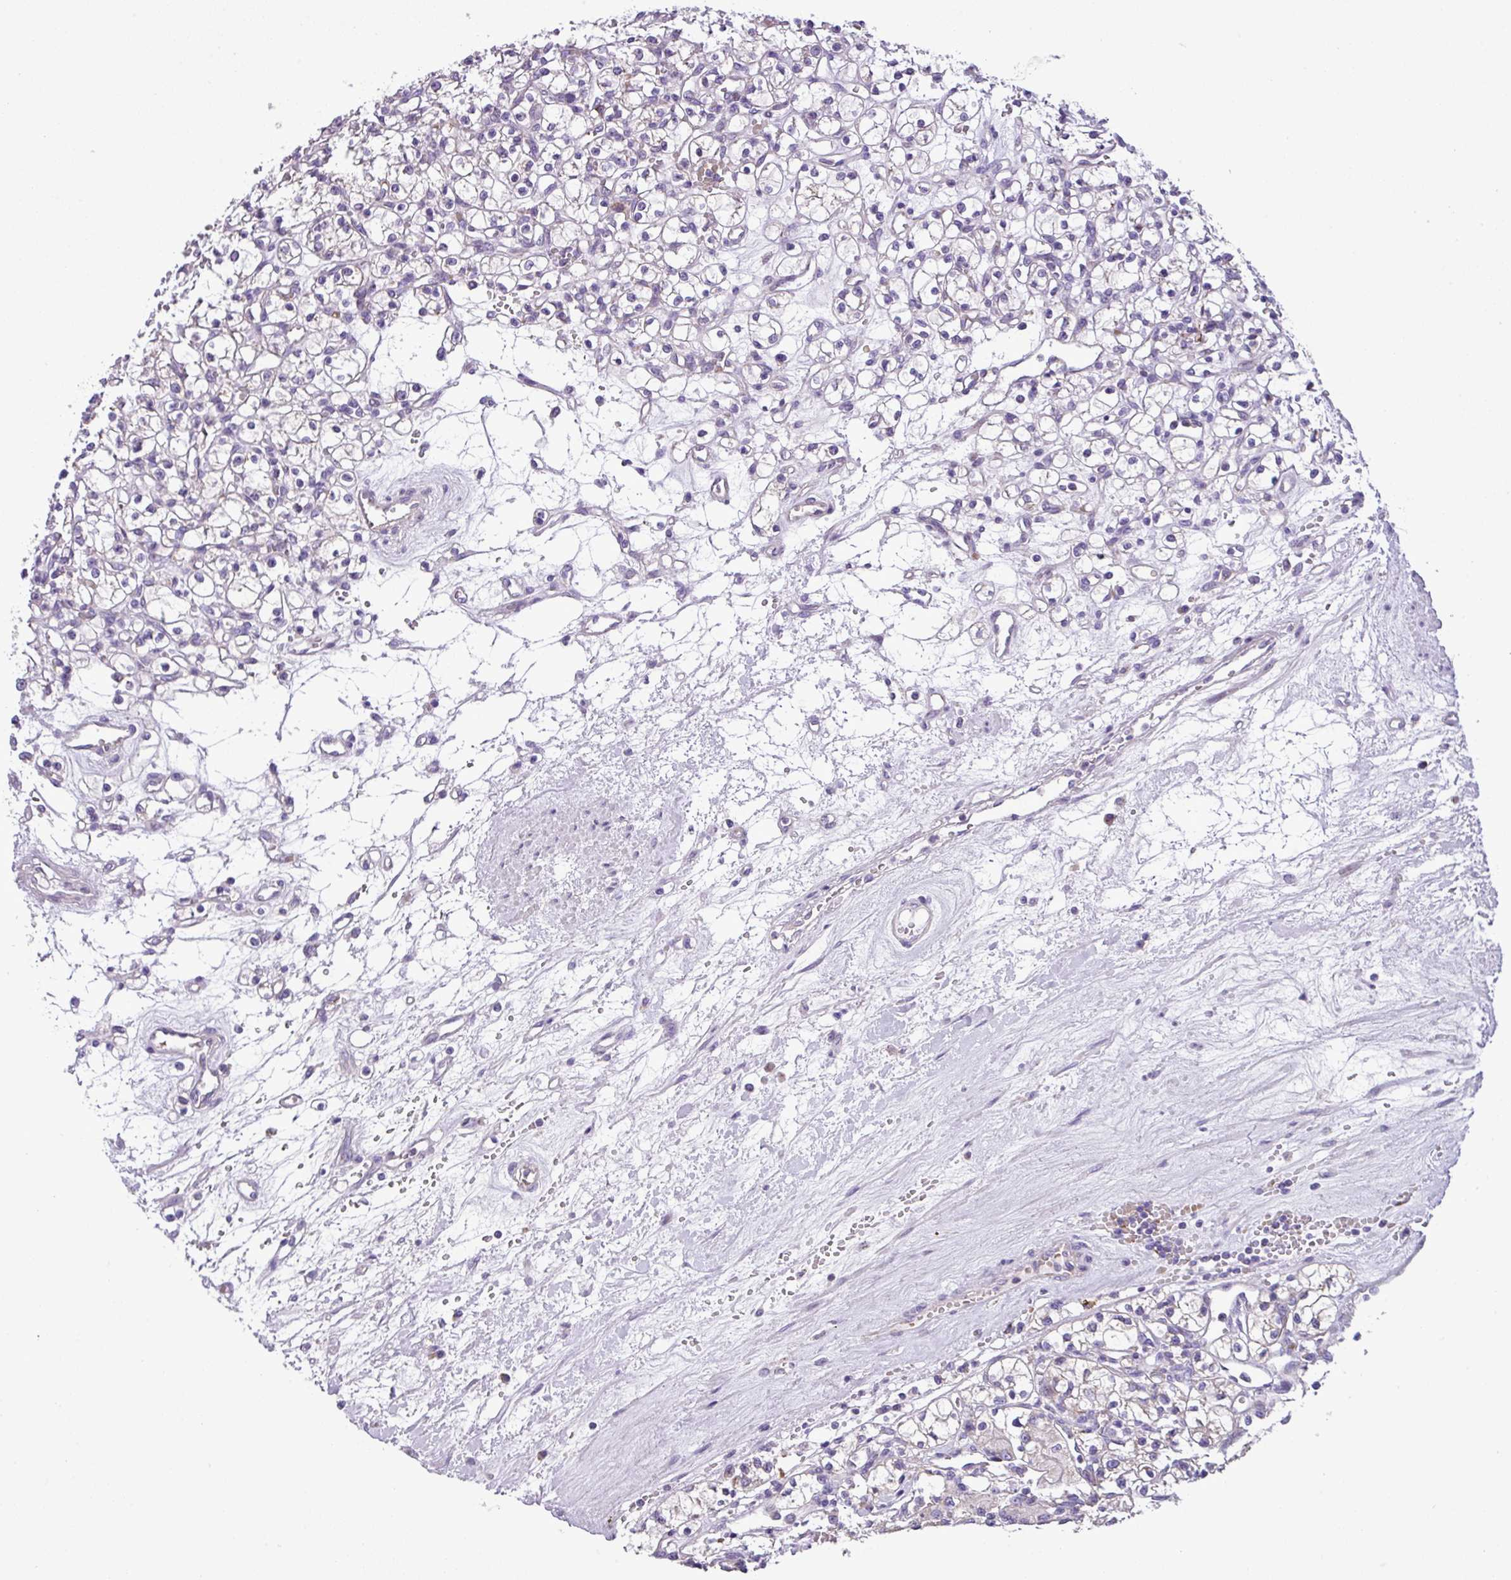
{"staining": {"intensity": "negative", "quantity": "none", "location": "none"}, "tissue": "renal cancer", "cell_type": "Tumor cells", "image_type": "cancer", "snomed": [{"axis": "morphology", "description": "Adenocarcinoma, NOS"}, {"axis": "topography", "description": "Kidney"}], "caption": "Renal cancer was stained to show a protein in brown. There is no significant positivity in tumor cells. (Immunohistochemistry (ihc), brightfield microscopy, high magnification).", "gene": "FAM183A", "patient": {"sex": "female", "age": 59}}